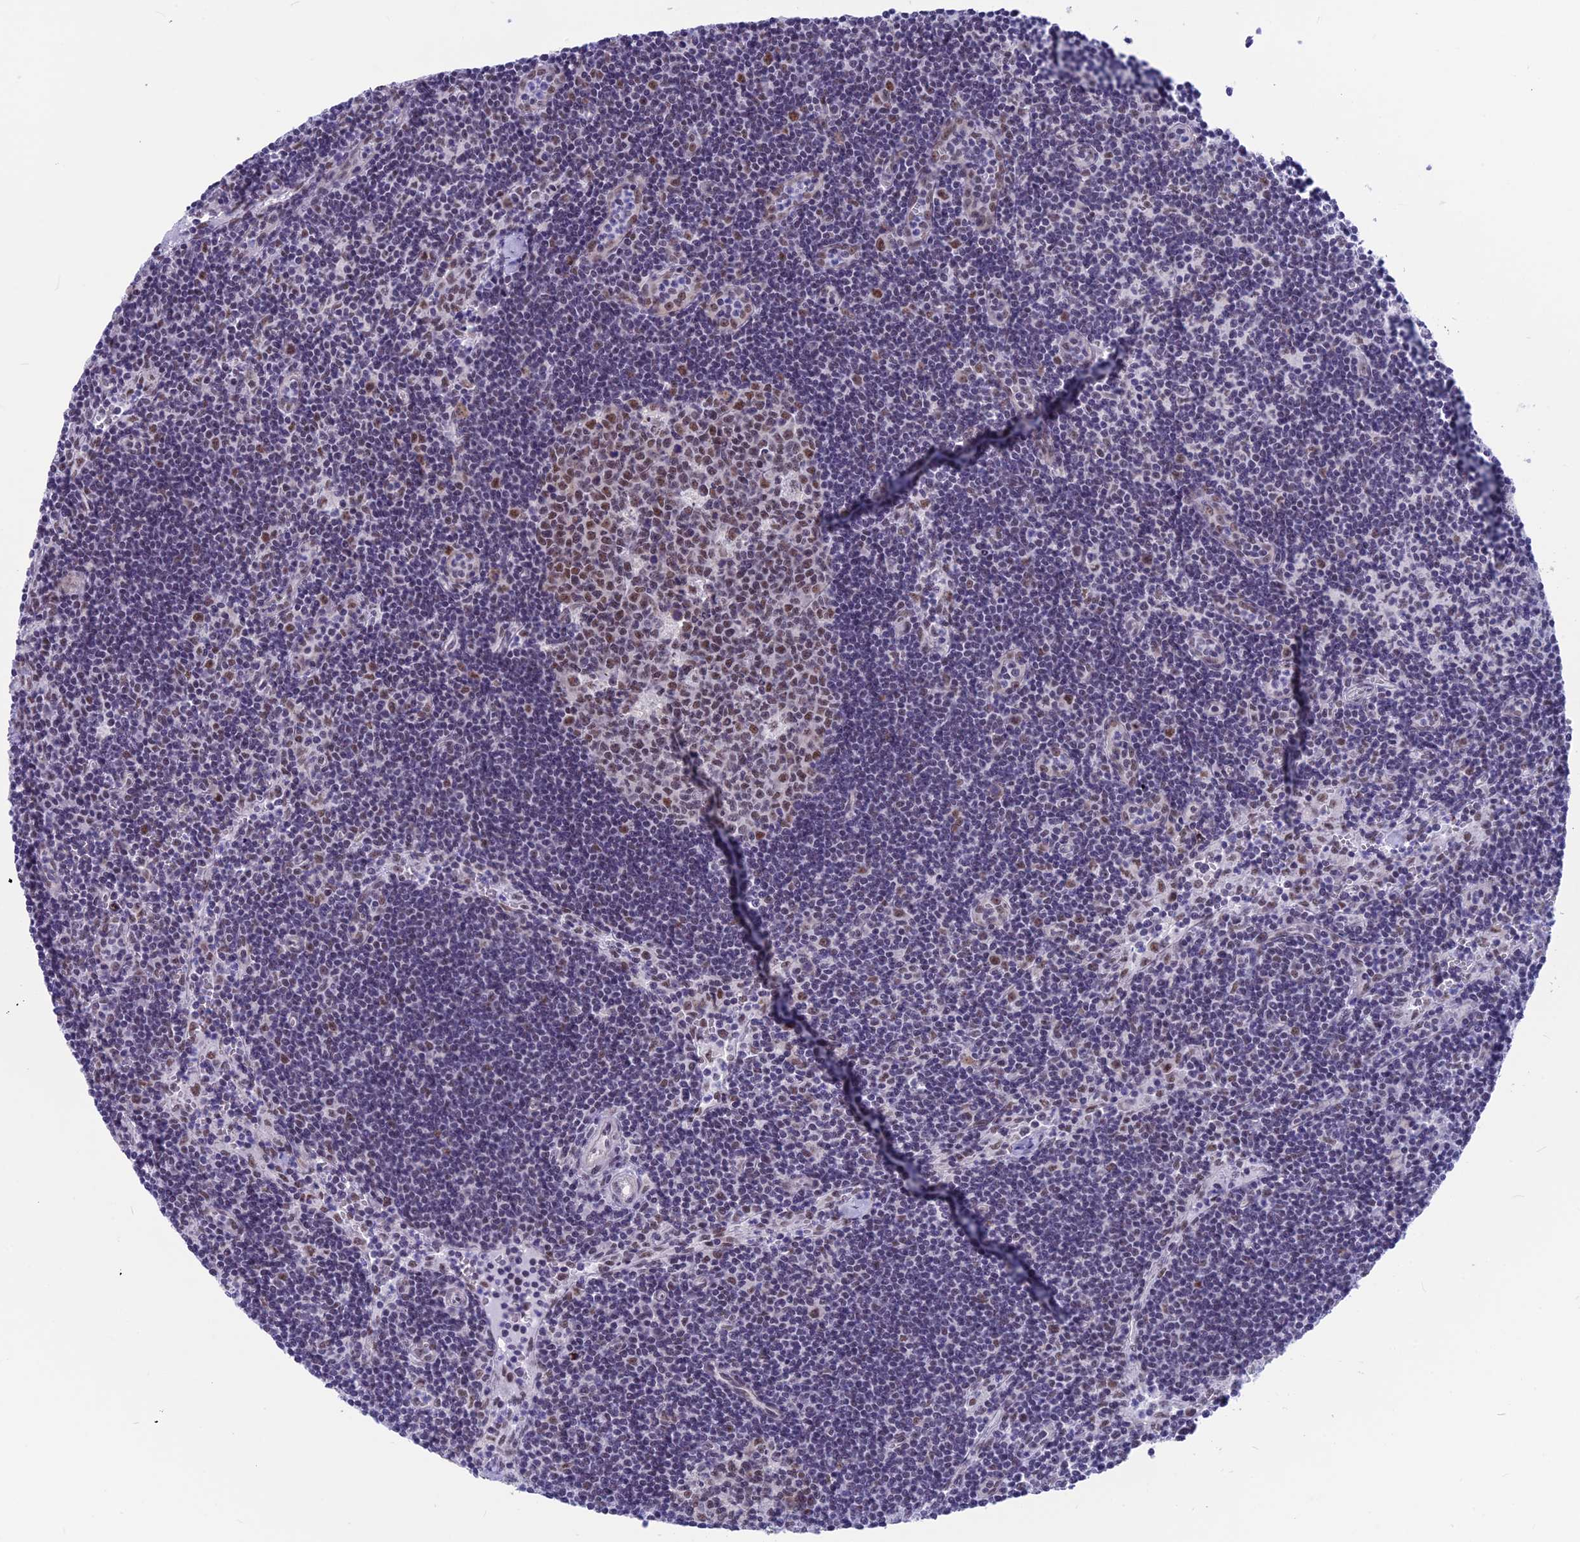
{"staining": {"intensity": "moderate", "quantity": ">75%", "location": "nuclear"}, "tissue": "lymph node", "cell_type": "Germinal center cells", "image_type": "normal", "snomed": [{"axis": "morphology", "description": "Normal tissue, NOS"}, {"axis": "topography", "description": "Lymph node"}], "caption": "Immunohistochemical staining of benign lymph node reveals >75% levels of moderate nuclear protein staining in approximately >75% of germinal center cells. (Stains: DAB in brown, nuclei in blue, Microscopy: brightfield microscopy at high magnification).", "gene": "SRSF5", "patient": {"sex": "female", "age": 32}}